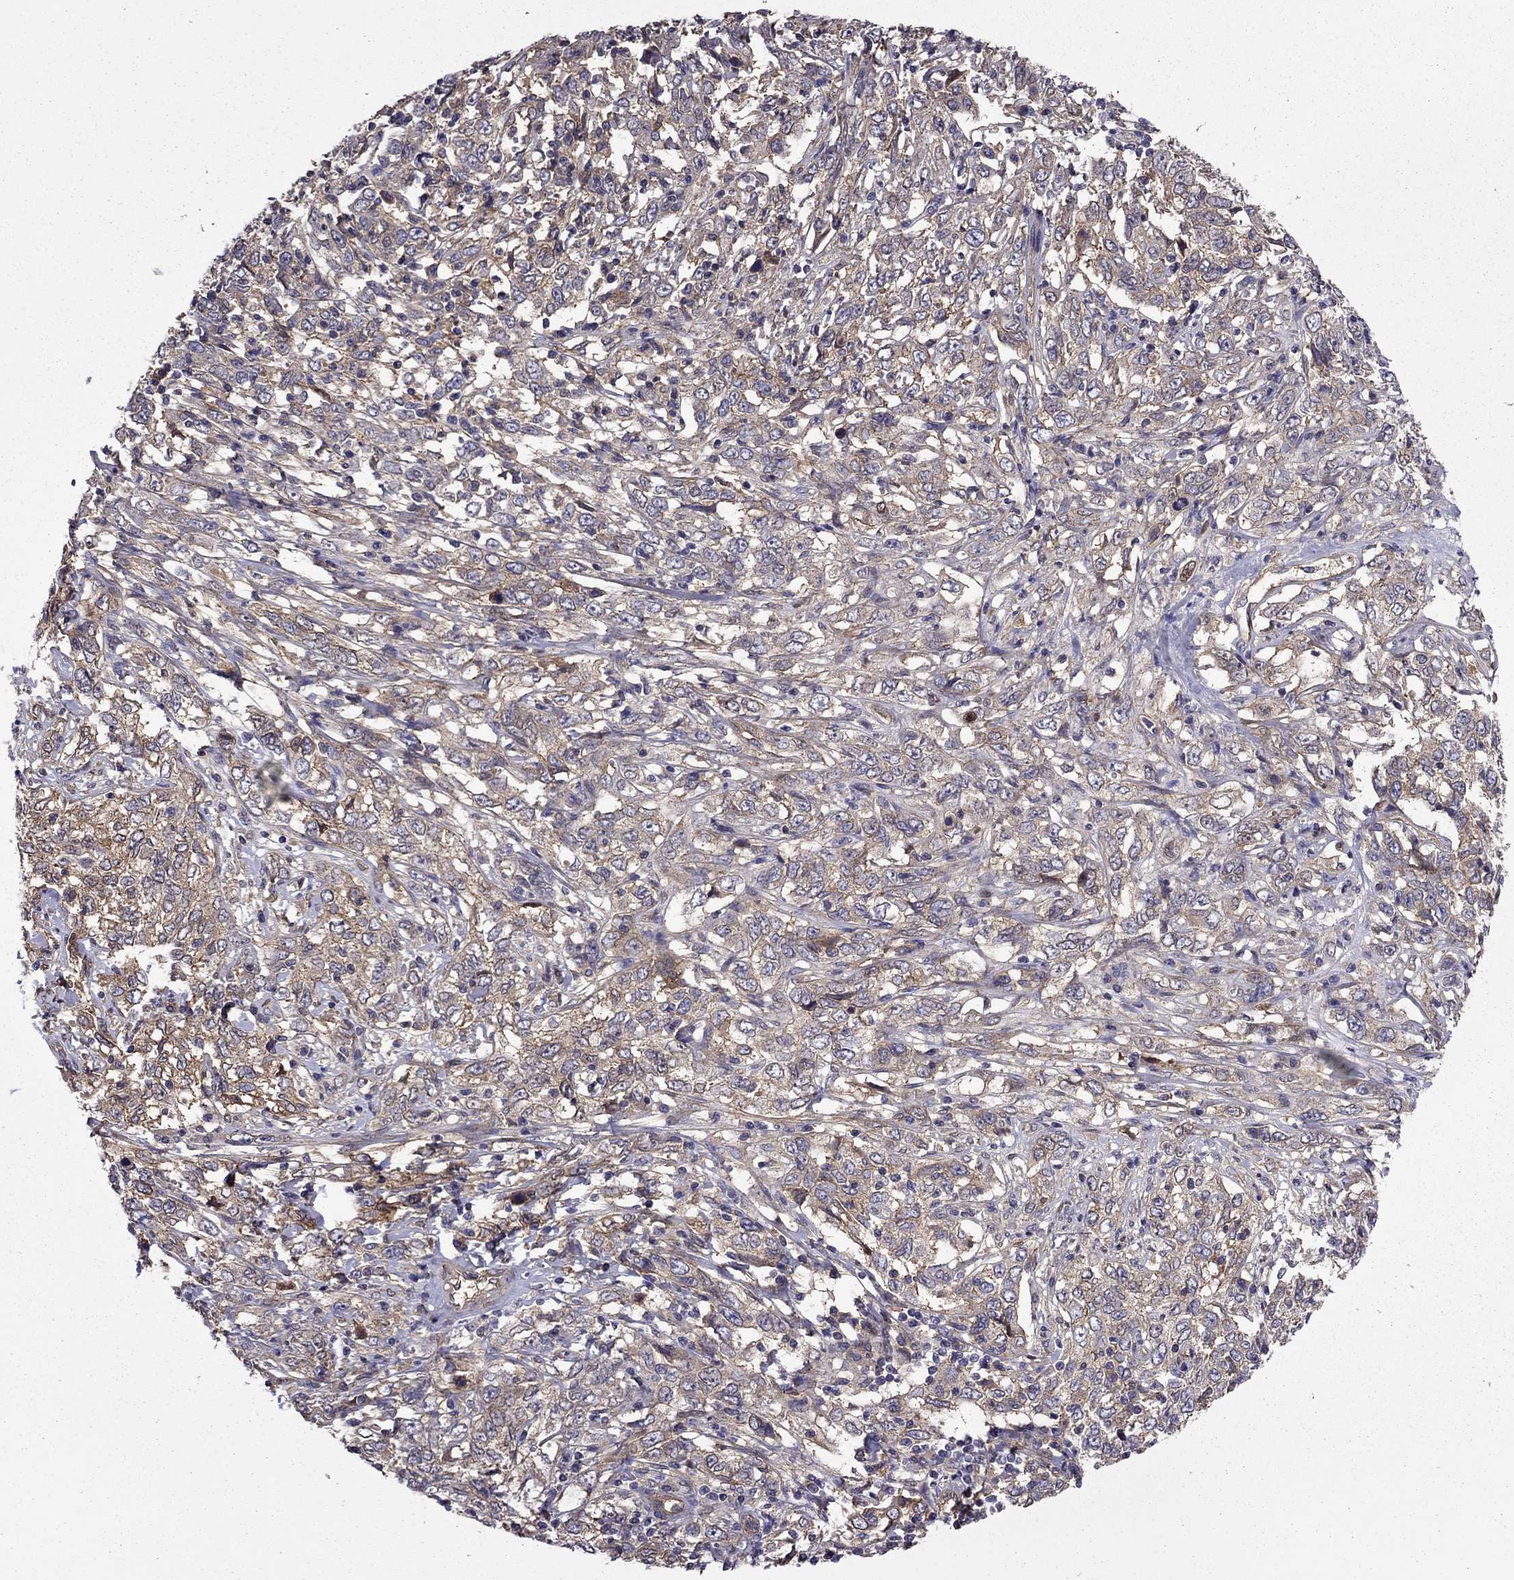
{"staining": {"intensity": "moderate", "quantity": "<25%", "location": "cytoplasmic/membranous"}, "tissue": "cervical cancer", "cell_type": "Tumor cells", "image_type": "cancer", "snomed": [{"axis": "morphology", "description": "Adenocarcinoma, NOS"}, {"axis": "topography", "description": "Cervix"}], "caption": "The immunohistochemical stain shows moderate cytoplasmic/membranous staining in tumor cells of cervical adenocarcinoma tissue.", "gene": "ITGB1", "patient": {"sex": "female", "age": 40}}